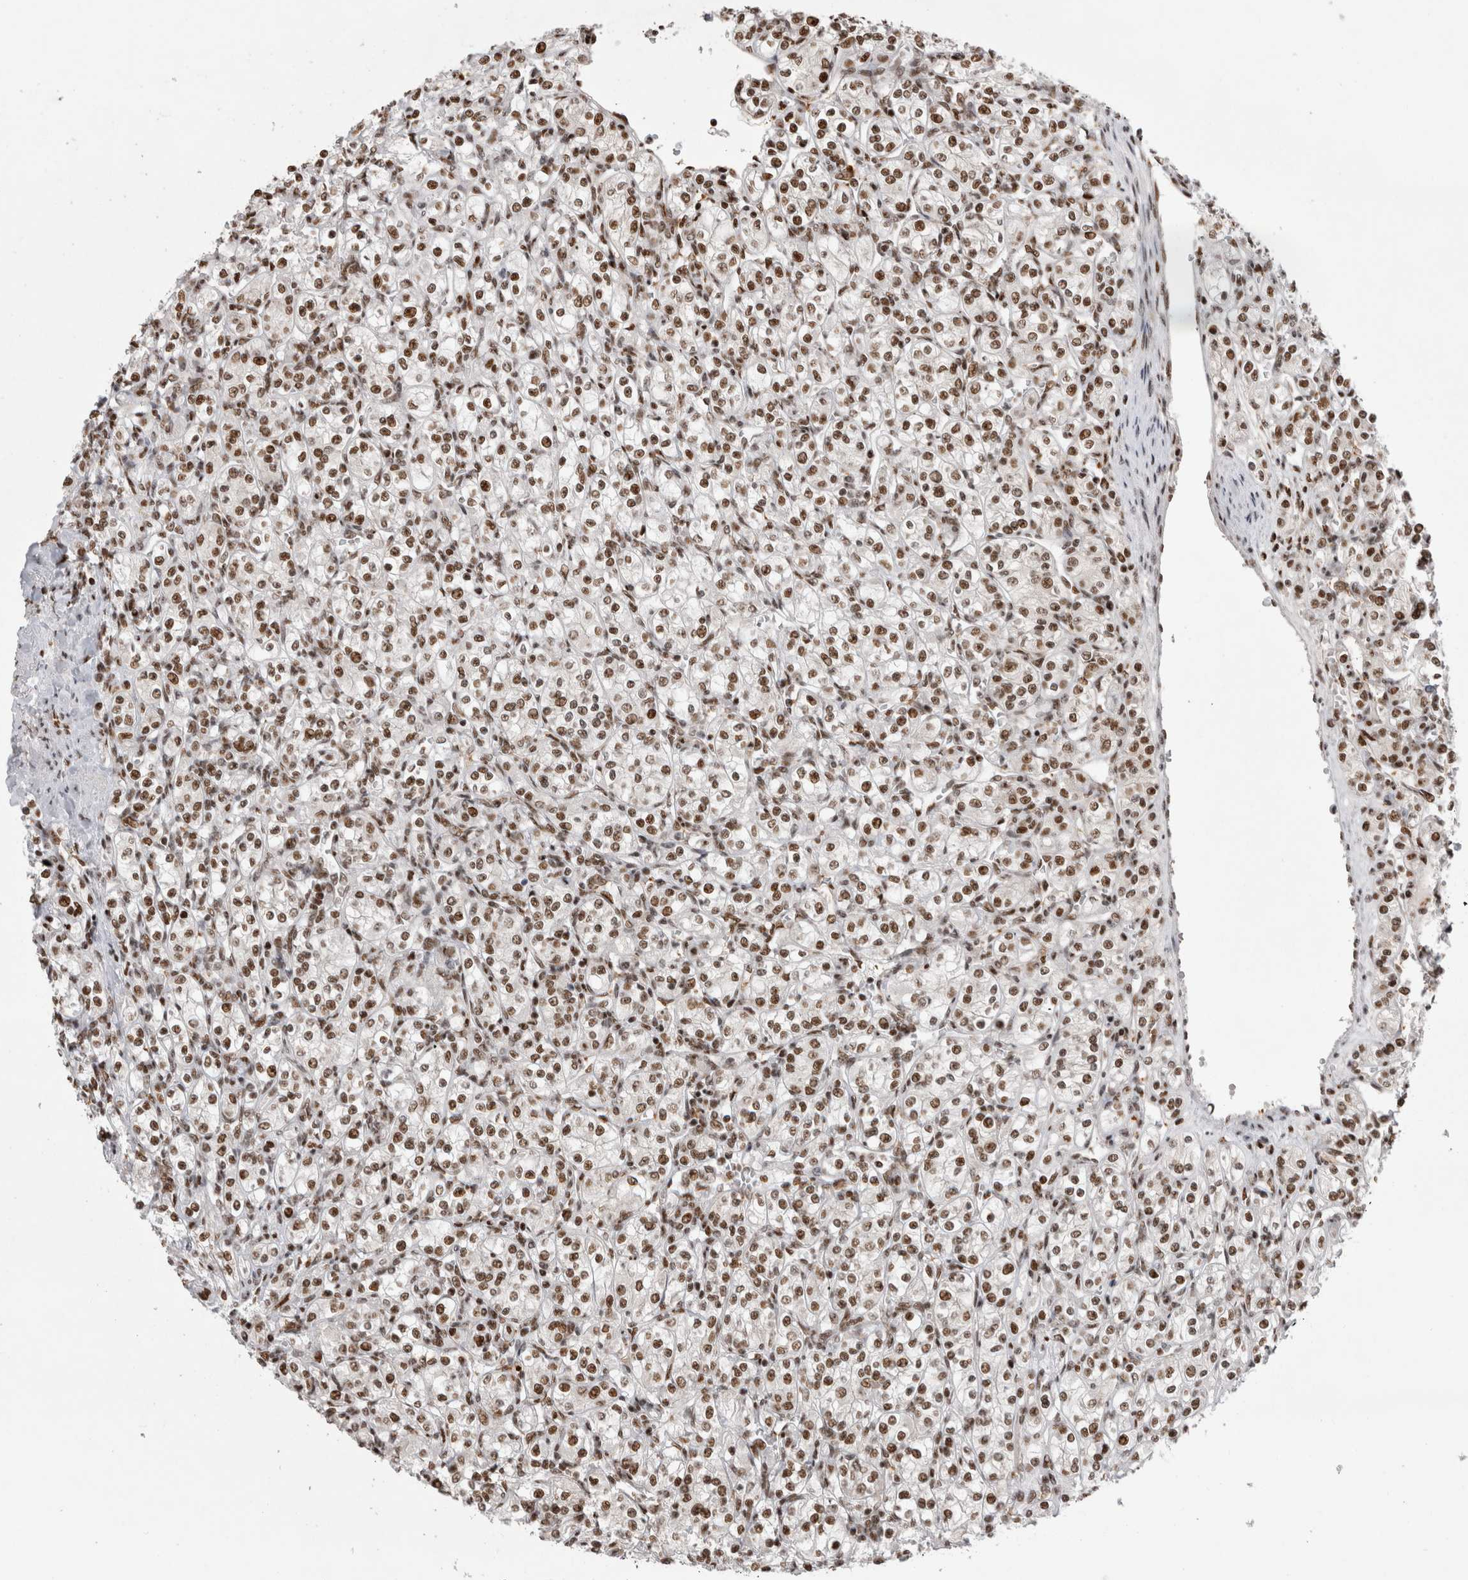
{"staining": {"intensity": "moderate", "quantity": ">75%", "location": "nuclear"}, "tissue": "renal cancer", "cell_type": "Tumor cells", "image_type": "cancer", "snomed": [{"axis": "morphology", "description": "Adenocarcinoma, NOS"}, {"axis": "topography", "description": "Kidney"}], "caption": "A micrograph of human renal cancer stained for a protein displays moderate nuclear brown staining in tumor cells.", "gene": "EYA2", "patient": {"sex": "male", "age": 77}}